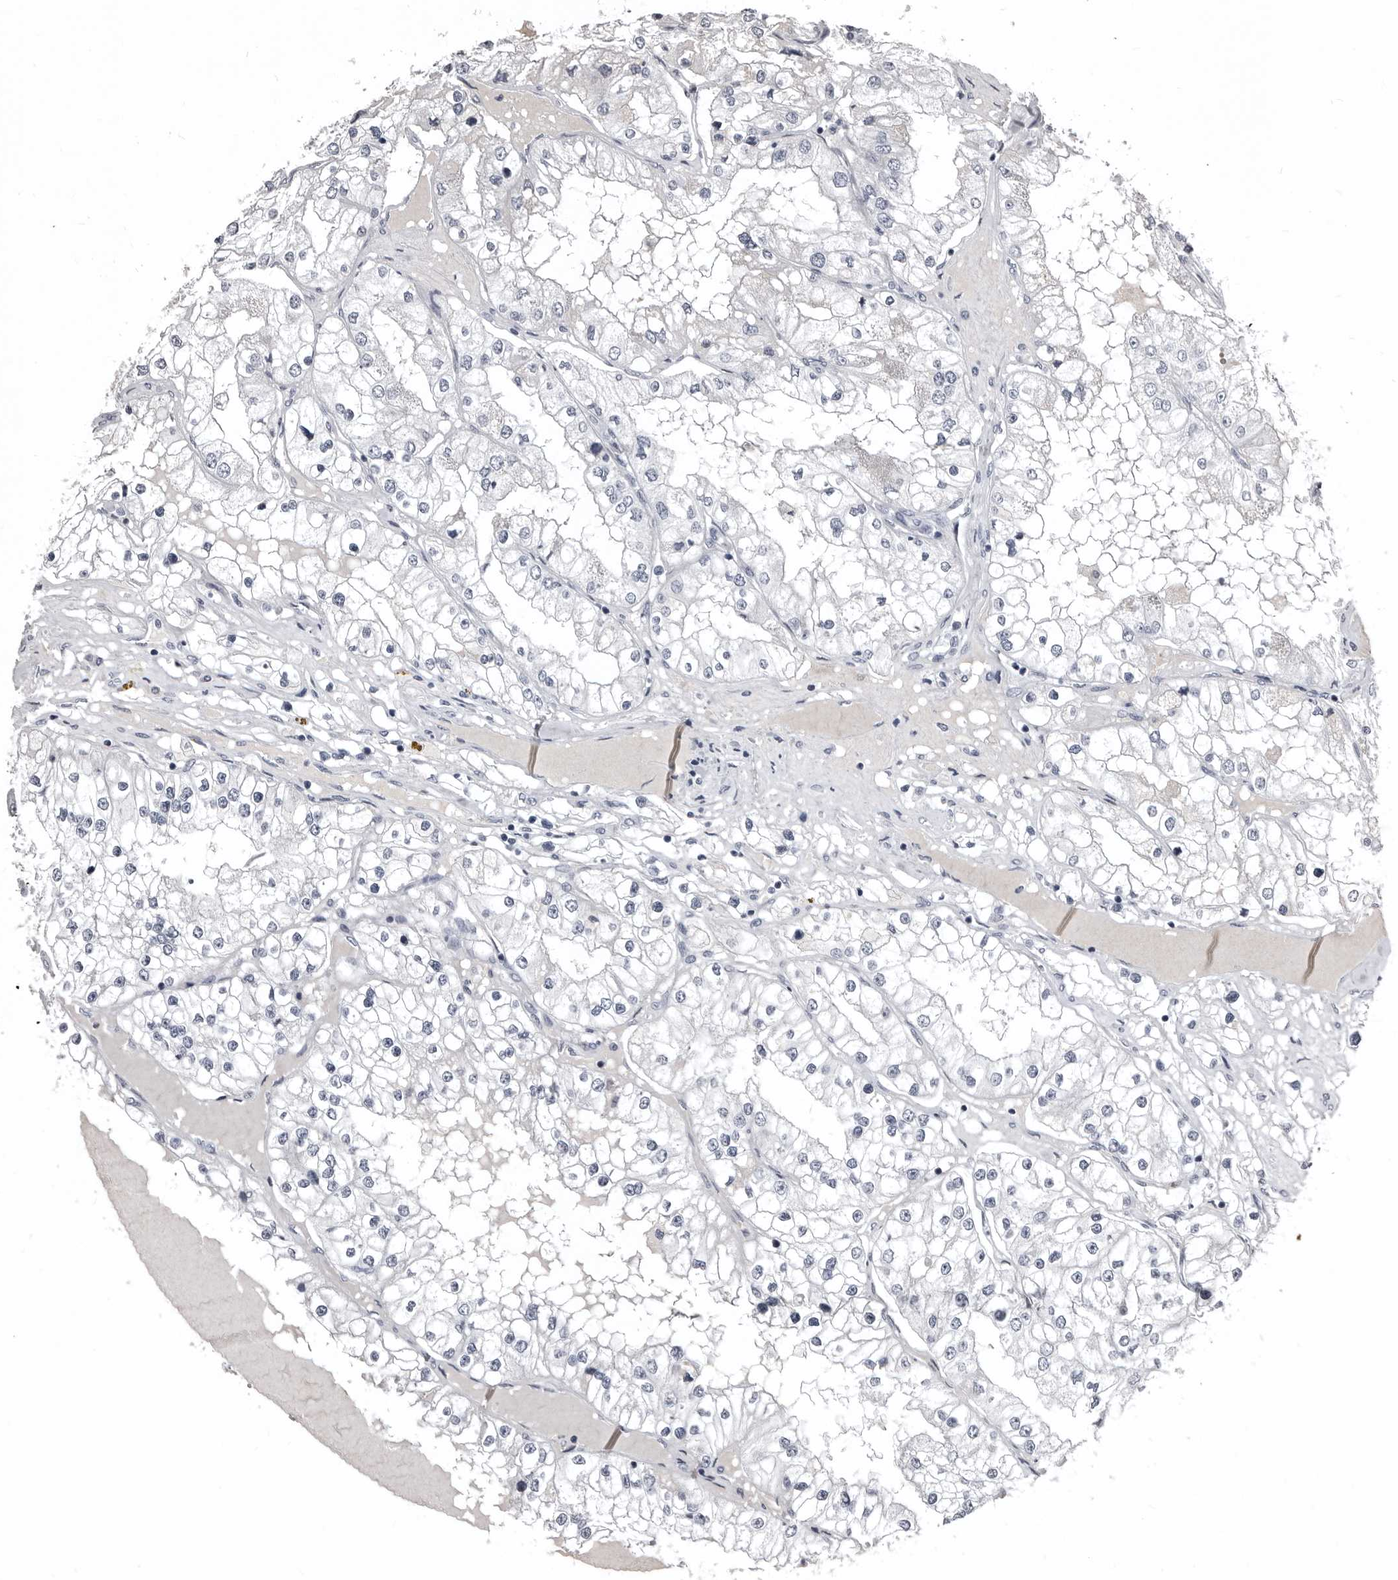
{"staining": {"intensity": "negative", "quantity": "none", "location": "none"}, "tissue": "renal cancer", "cell_type": "Tumor cells", "image_type": "cancer", "snomed": [{"axis": "morphology", "description": "Adenocarcinoma, NOS"}, {"axis": "topography", "description": "Kidney"}], "caption": "DAB (3,3'-diaminobenzidine) immunohistochemical staining of human renal adenocarcinoma demonstrates no significant expression in tumor cells. (DAB IHC visualized using brightfield microscopy, high magnification).", "gene": "GREB1", "patient": {"sex": "male", "age": 68}}